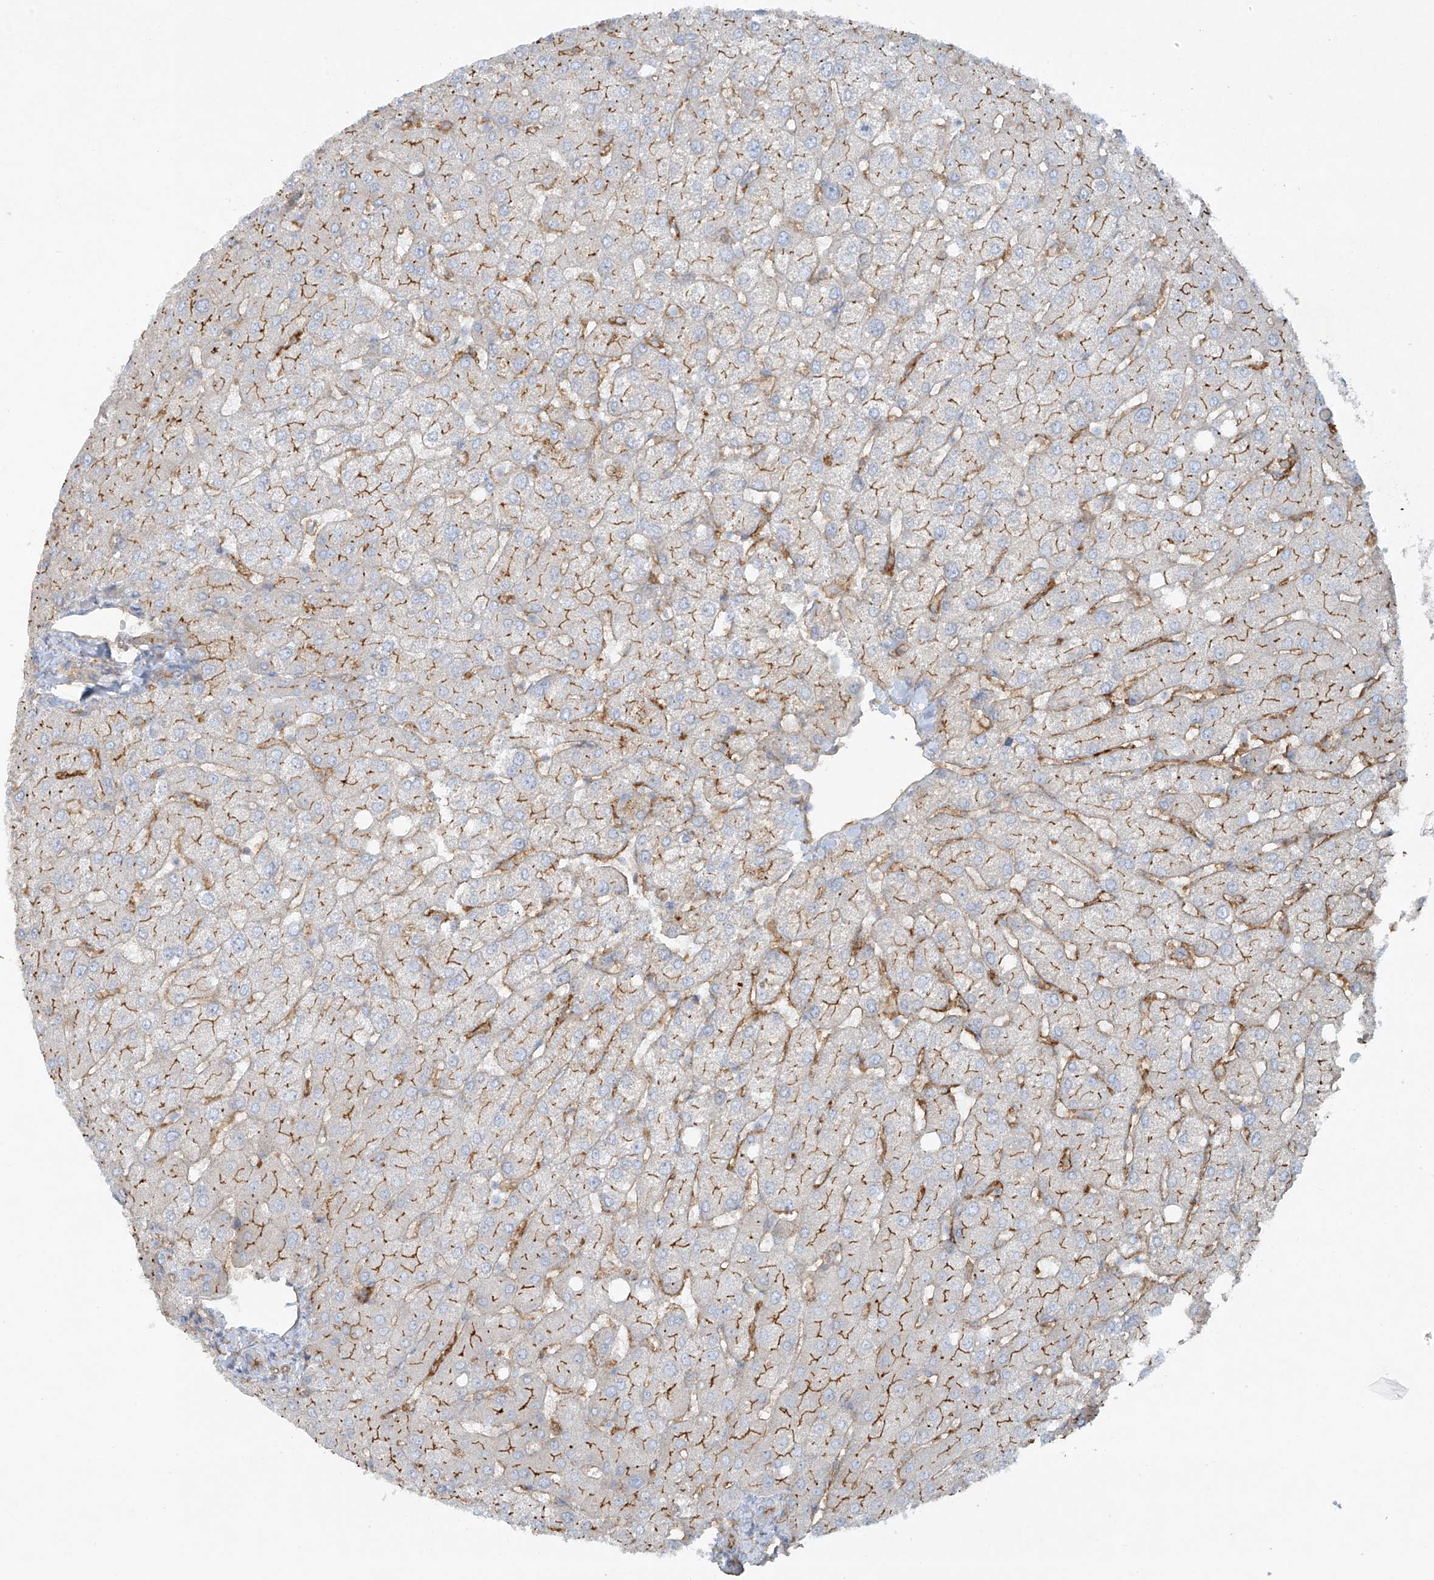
{"staining": {"intensity": "moderate", "quantity": "25%-75%", "location": "cytoplasmic/membranous"}, "tissue": "liver", "cell_type": "Cholangiocytes", "image_type": "normal", "snomed": [{"axis": "morphology", "description": "Normal tissue, NOS"}, {"axis": "topography", "description": "Liver"}], "caption": "A high-resolution image shows immunohistochemistry staining of normal liver, which demonstrates moderate cytoplasmic/membranous expression in approximately 25%-75% of cholangiocytes. The staining was performed using DAB (3,3'-diaminobenzidine), with brown indicating positive protein expression. Nuclei are stained blue with hematoxylin.", "gene": "VAMP5", "patient": {"sex": "female", "age": 54}}